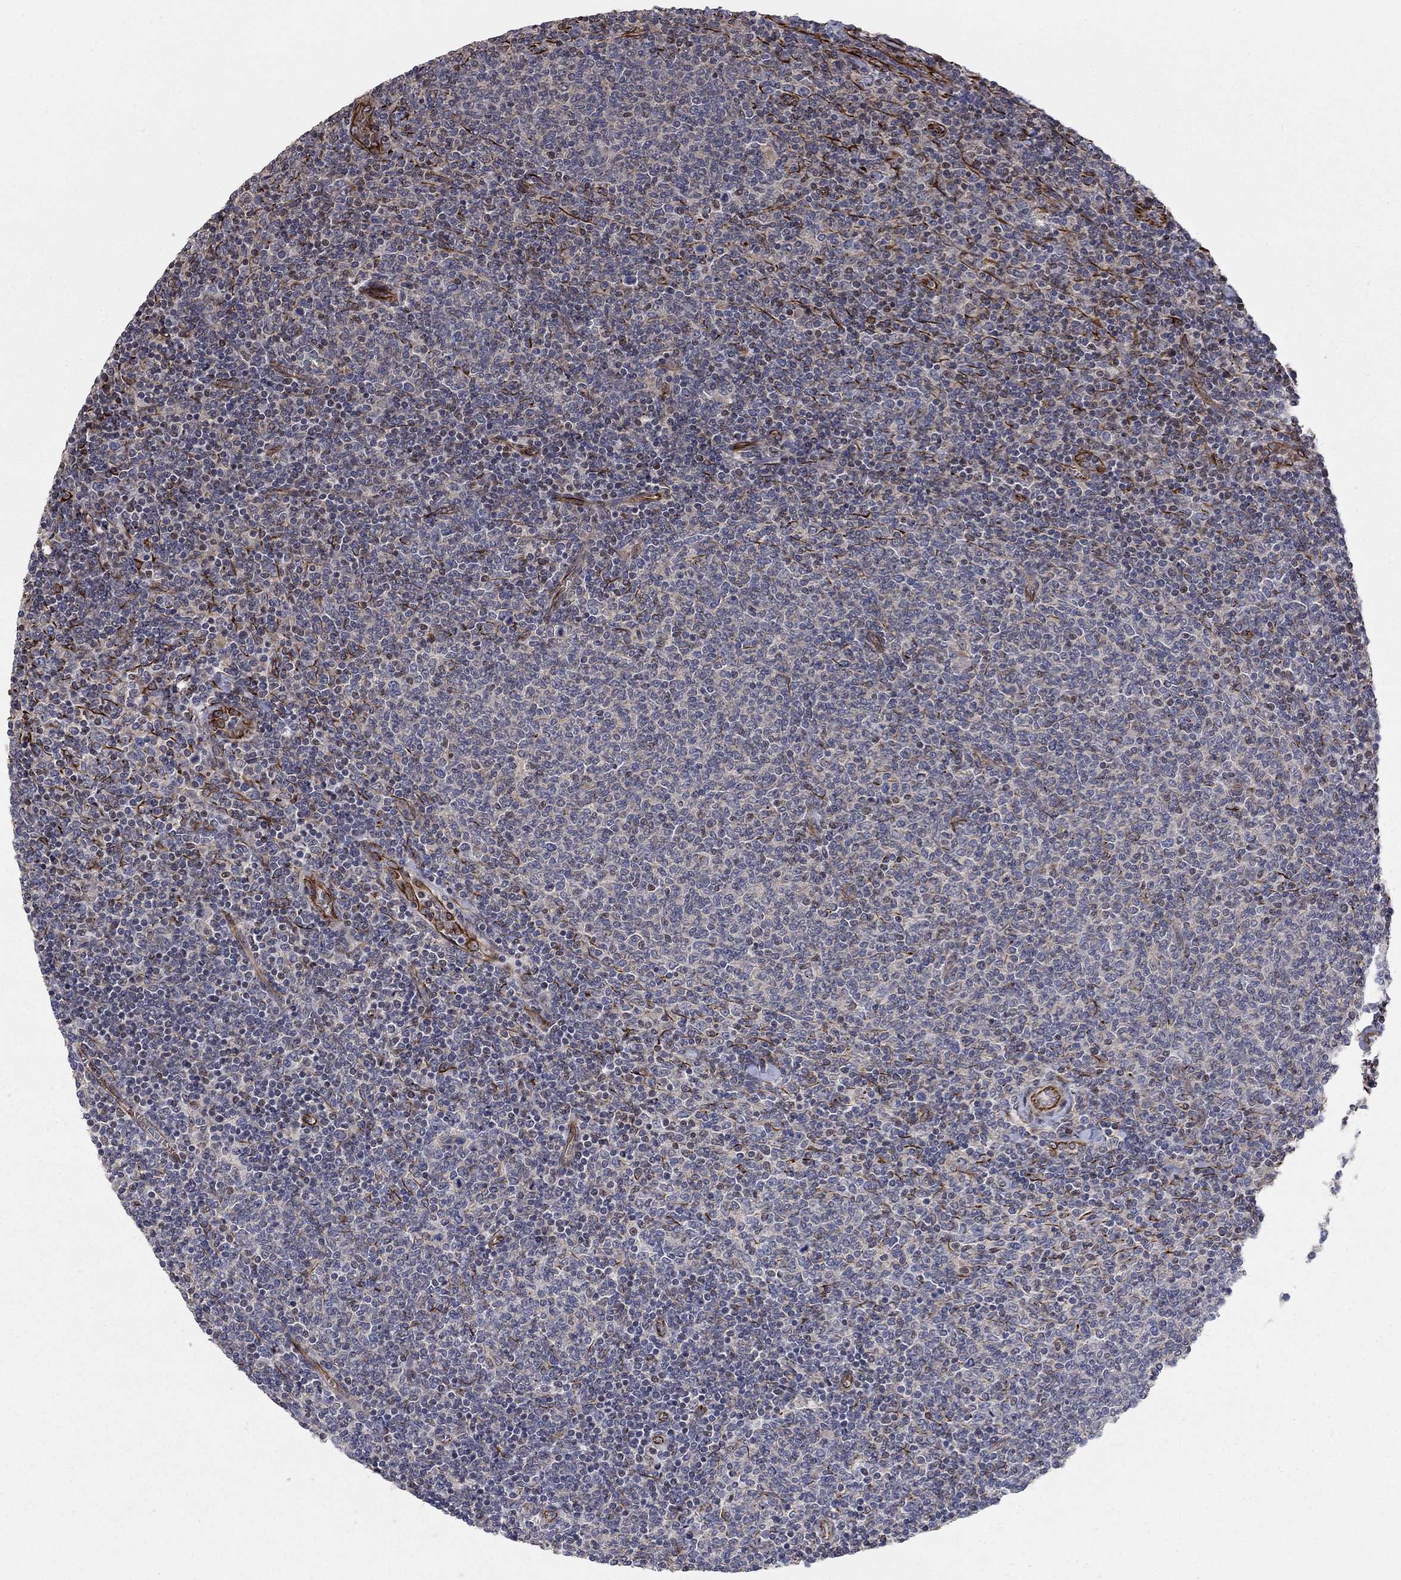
{"staining": {"intensity": "negative", "quantity": "none", "location": "none"}, "tissue": "lymphoma", "cell_type": "Tumor cells", "image_type": "cancer", "snomed": [{"axis": "morphology", "description": "Malignant lymphoma, non-Hodgkin's type, Low grade"}, {"axis": "topography", "description": "Lymph node"}], "caption": "The image exhibits no staining of tumor cells in lymphoma.", "gene": "MSRA", "patient": {"sex": "male", "age": 52}}